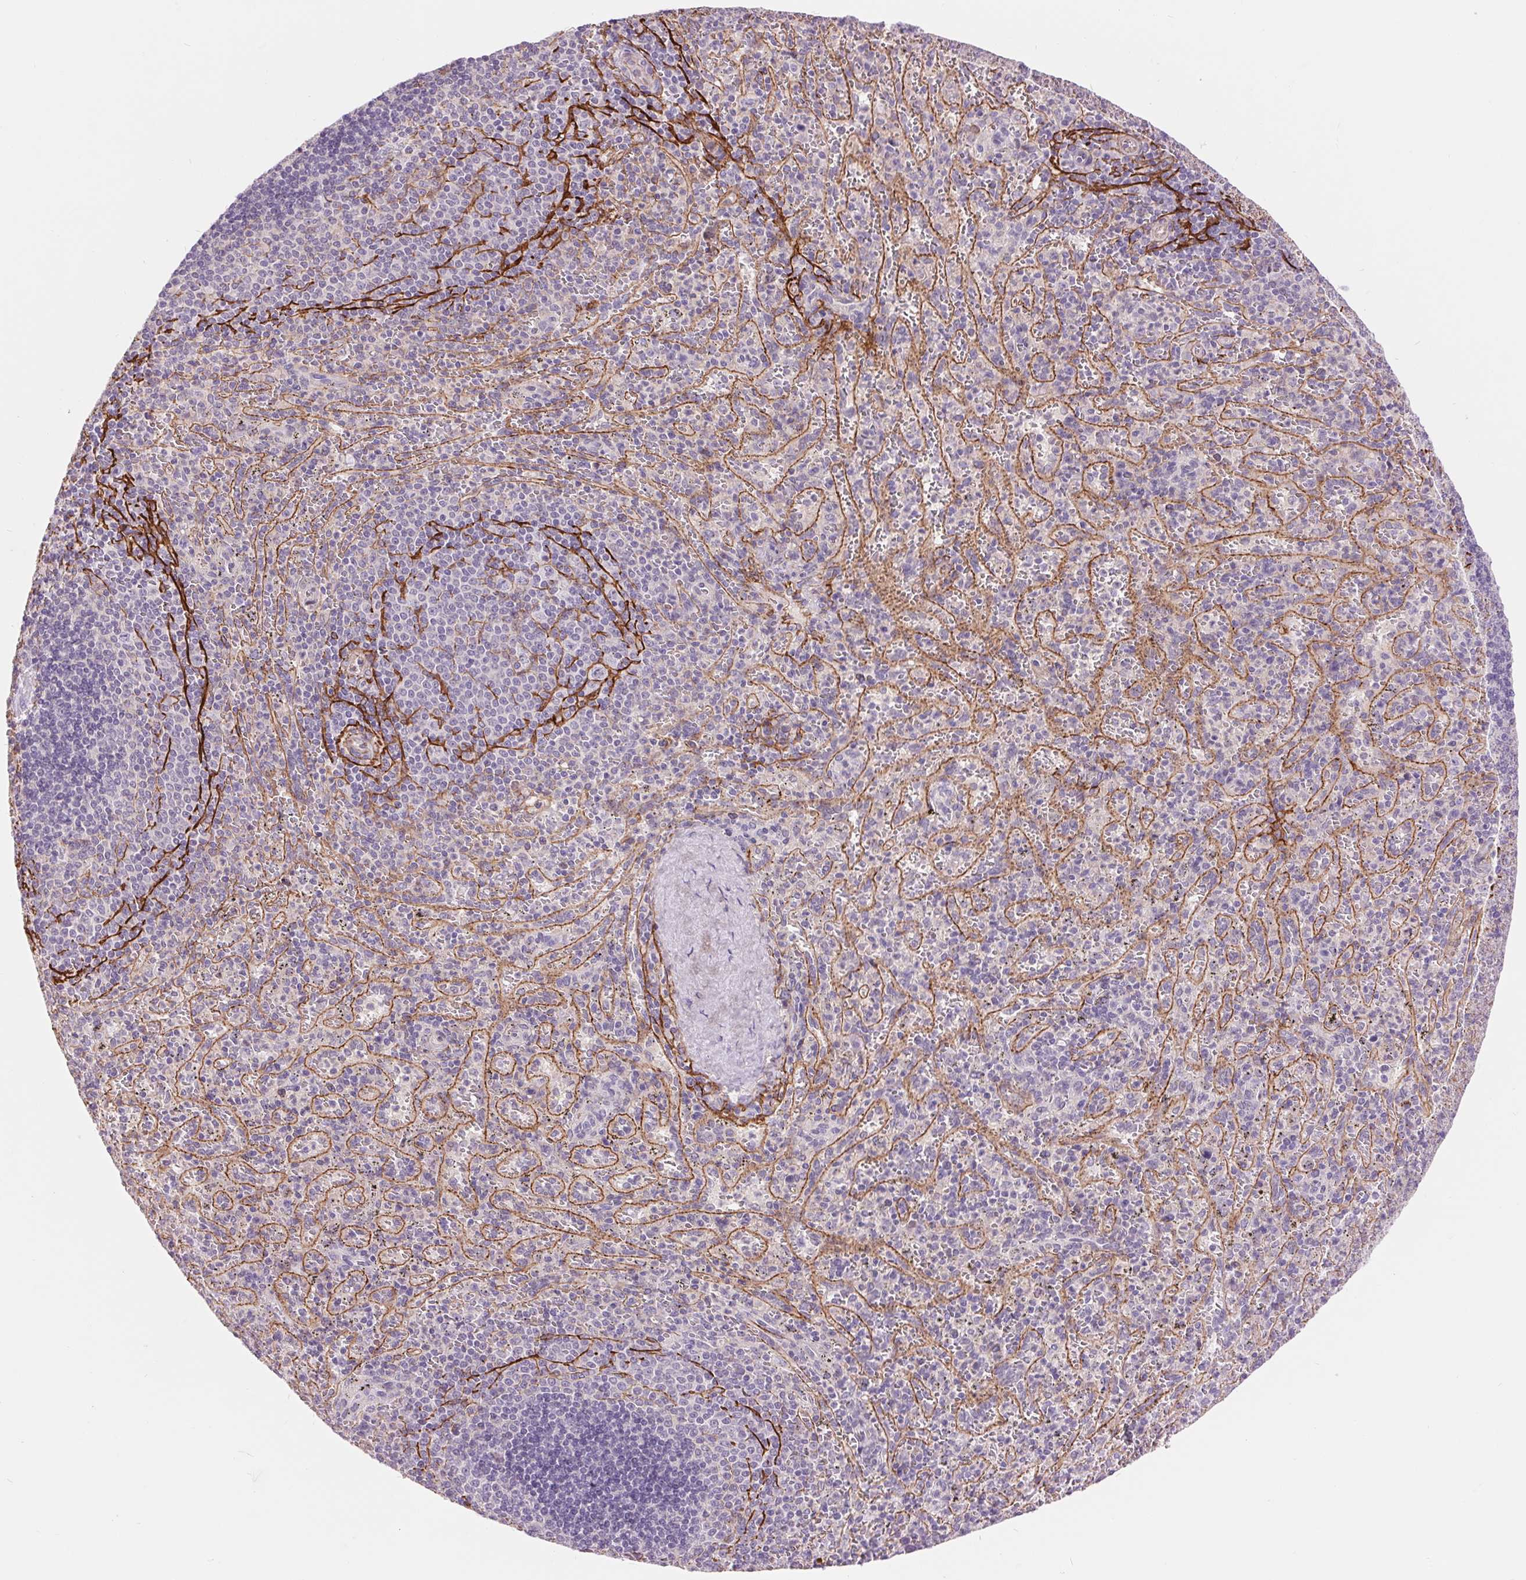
{"staining": {"intensity": "negative", "quantity": "none", "location": "none"}, "tissue": "spleen", "cell_type": "Cells in red pulp", "image_type": "normal", "snomed": [{"axis": "morphology", "description": "Normal tissue, NOS"}, {"axis": "topography", "description": "Spleen"}], "caption": "This is an immunohistochemistry micrograph of unremarkable spleen. There is no expression in cells in red pulp.", "gene": "DIXDC1", "patient": {"sex": "male", "age": 57}}